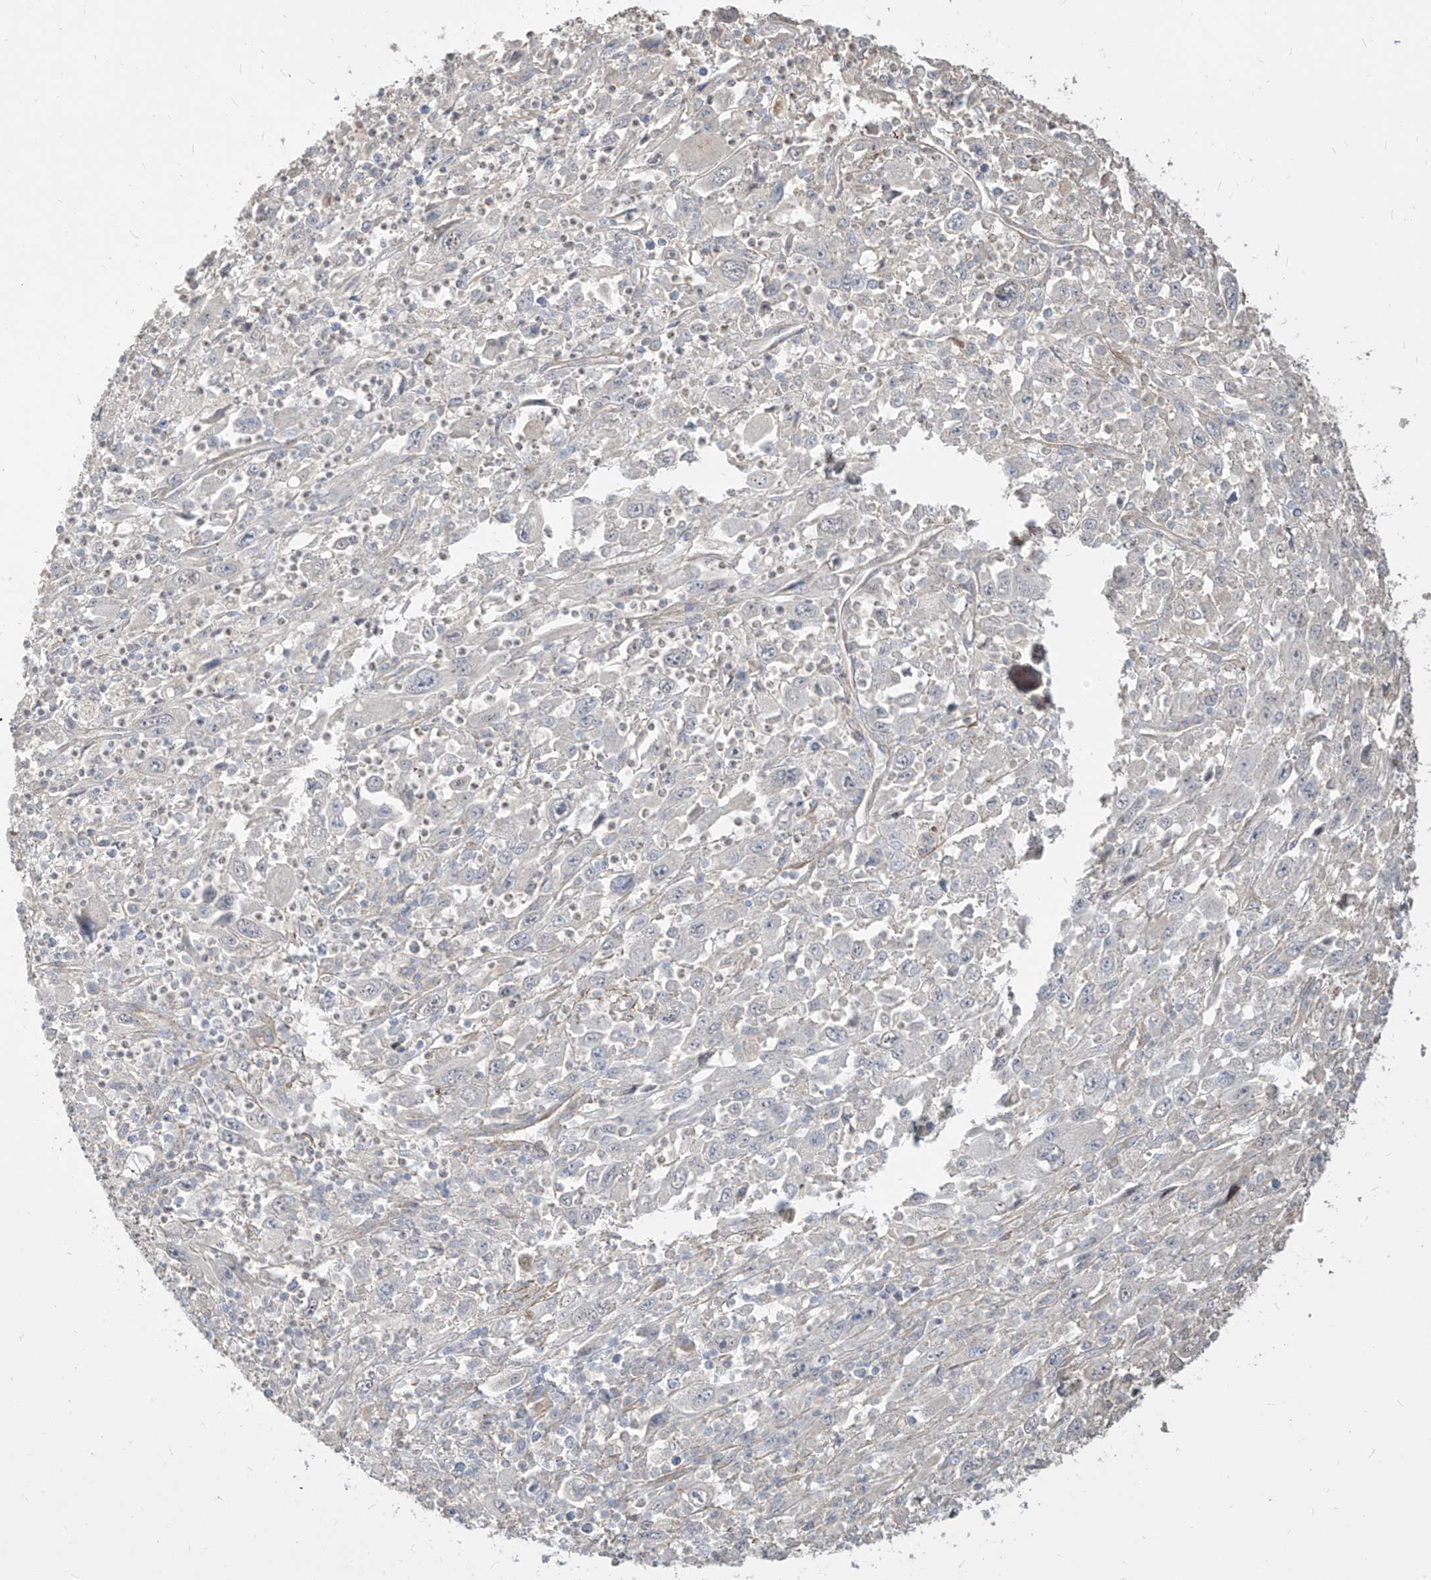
{"staining": {"intensity": "negative", "quantity": "none", "location": "none"}, "tissue": "melanoma", "cell_type": "Tumor cells", "image_type": "cancer", "snomed": [{"axis": "morphology", "description": "Malignant melanoma, Metastatic site"}, {"axis": "topography", "description": "Skin"}], "caption": "Immunohistochemistry (IHC) histopathology image of human malignant melanoma (metastatic site) stained for a protein (brown), which demonstrates no expression in tumor cells.", "gene": "FAM83B", "patient": {"sex": "female", "age": 56}}